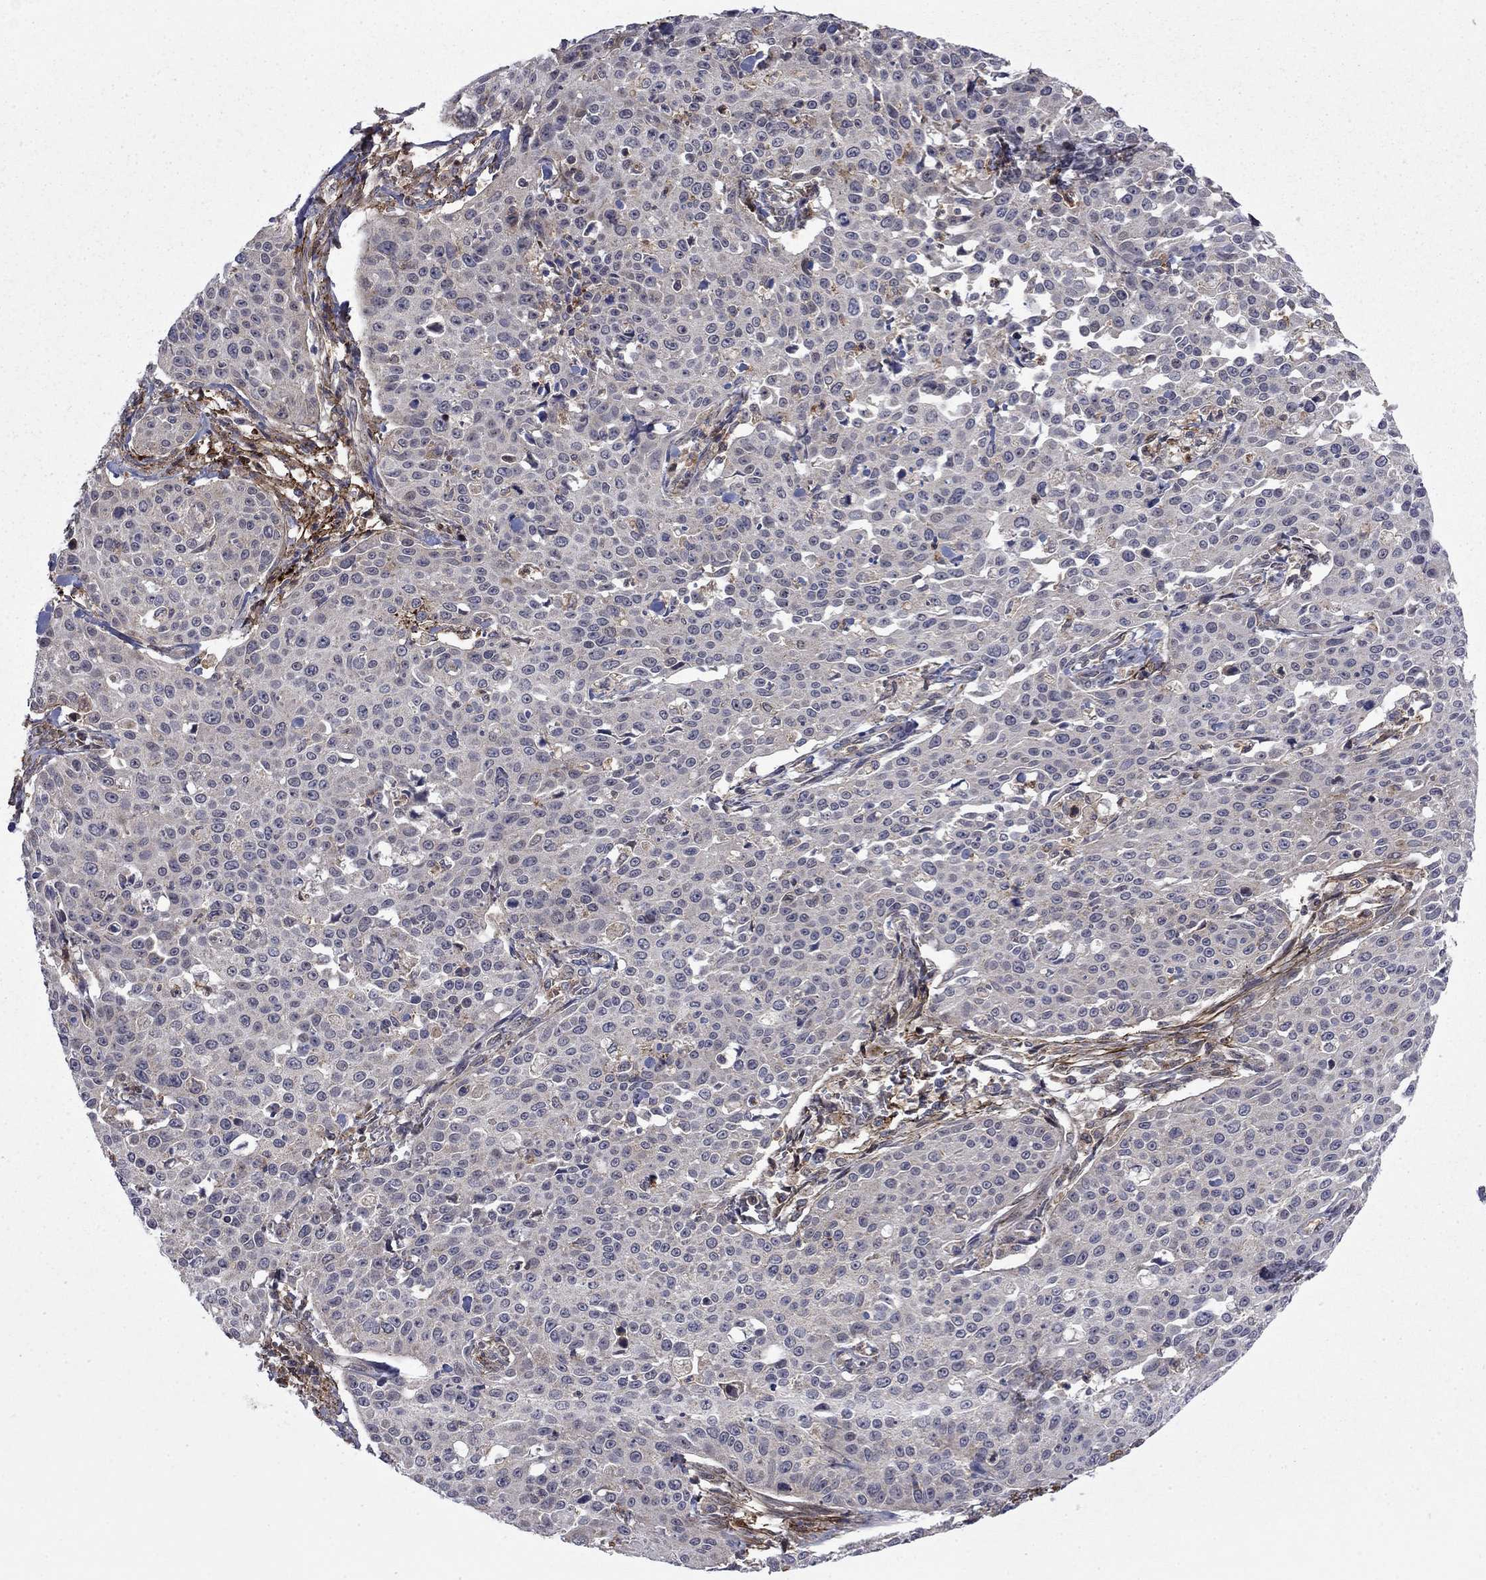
{"staining": {"intensity": "negative", "quantity": "none", "location": "none"}, "tissue": "cervical cancer", "cell_type": "Tumor cells", "image_type": "cancer", "snomed": [{"axis": "morphology", "description": "Squamous cell carcinoma, NOS"}, {"axis": "topography", "description": "Cervix"}], "caption": "This is an IHC micrograph of cervical cancer. There is no positivity in tumor cells.", "gene": "DOP1B", "patient": {"sex": "female", "age": 26}}